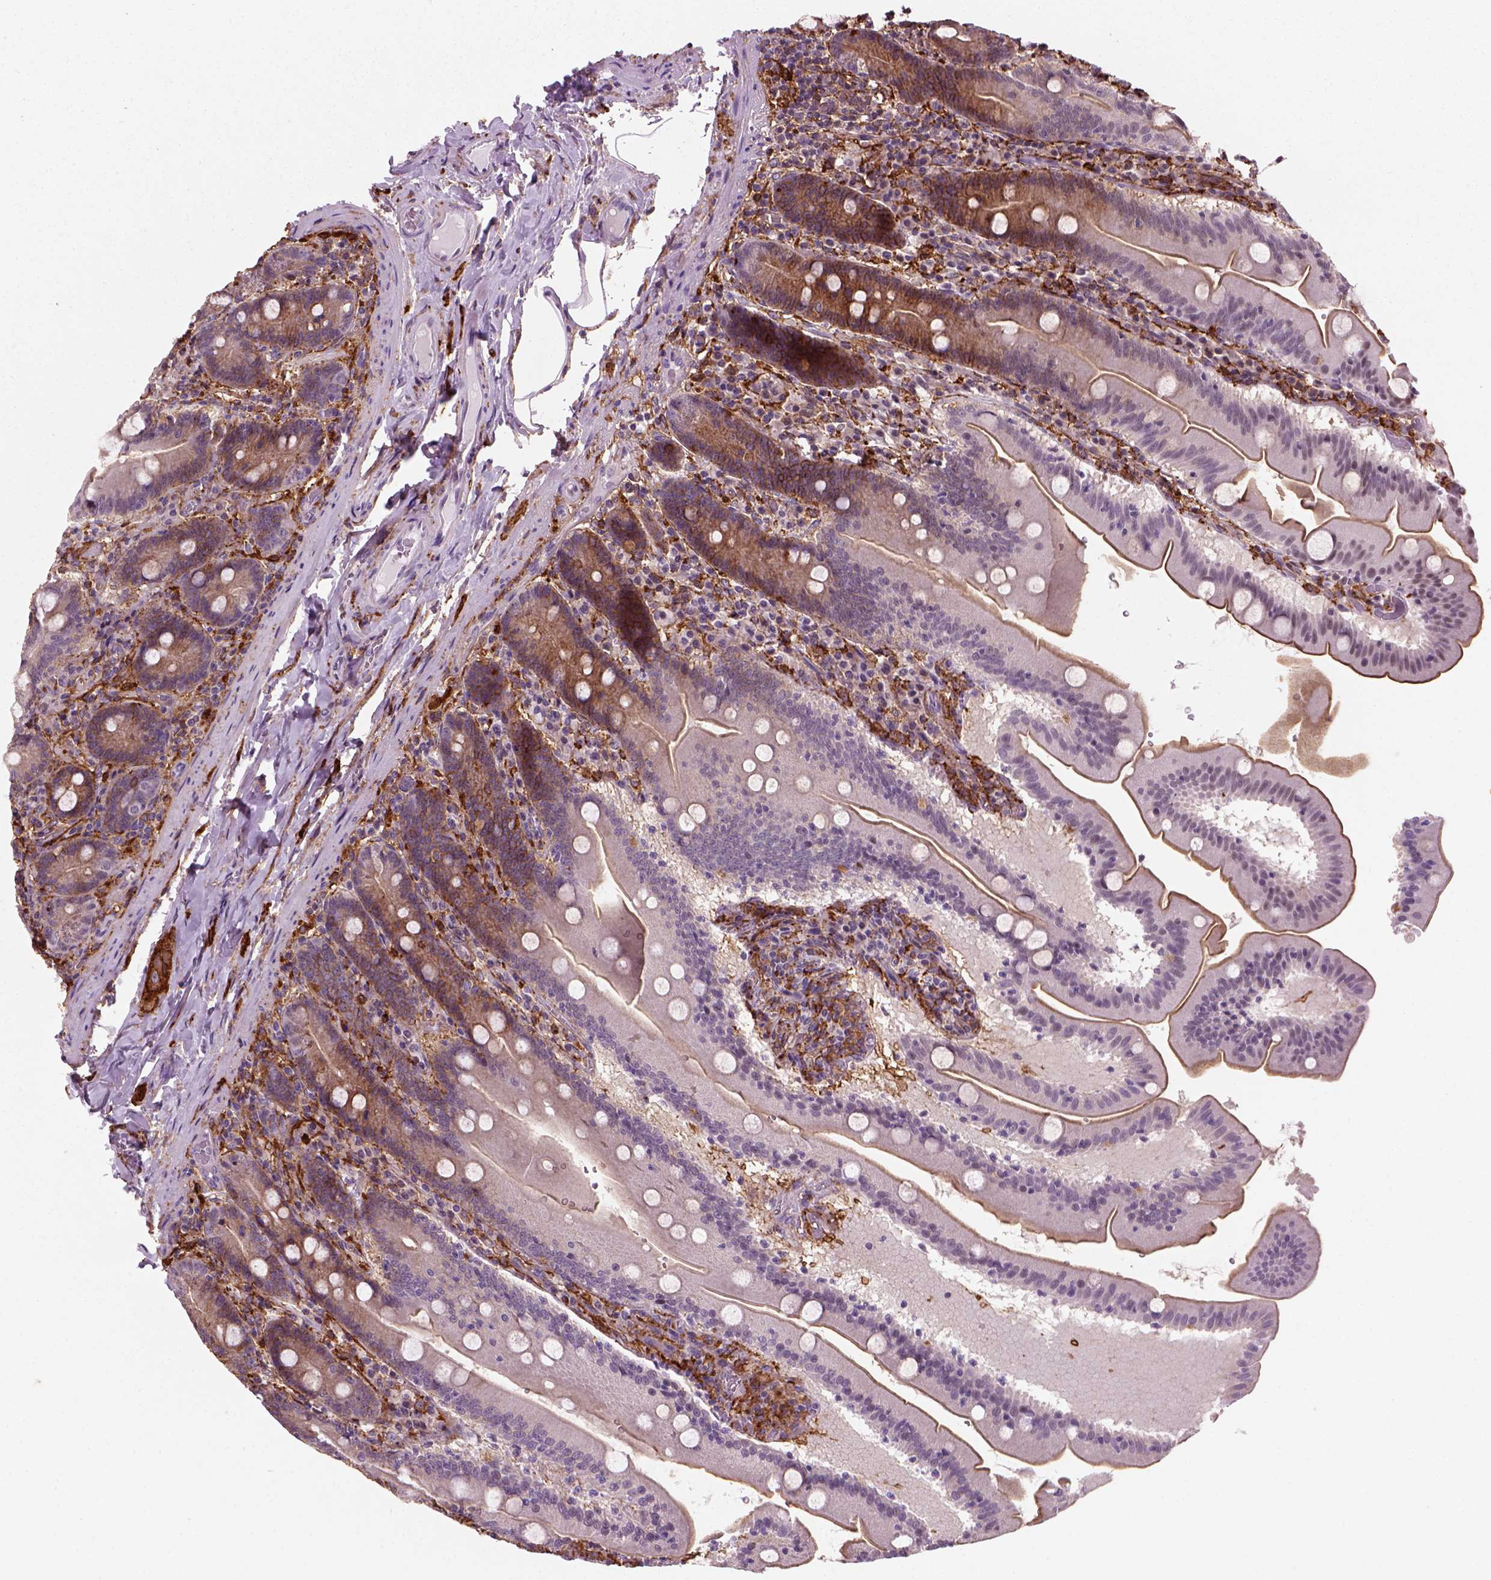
{"staining": {"intensity": "moderate", "quantity": "25%-75%", "location": "cytoplasmic/membranous"}, "tissue": "small intestine", "cell_type": "Glandular cells", "image_type": "normal", "snomed": [{"axis": "morphology", "description": "Normal tissue, NOS"}, {"axis": "topography", "description": "Small intestine"}], "caption": "This histopathology image exhibits normal small intestine stained with IHC to label a protein in brown. The cytoplasmic/membranous of glandular cells show moderate positivity for the protein. Nuclei are counter-stained blue.", "gene": "MARCKS", "patient": {"sex": "male", "age": 37}}